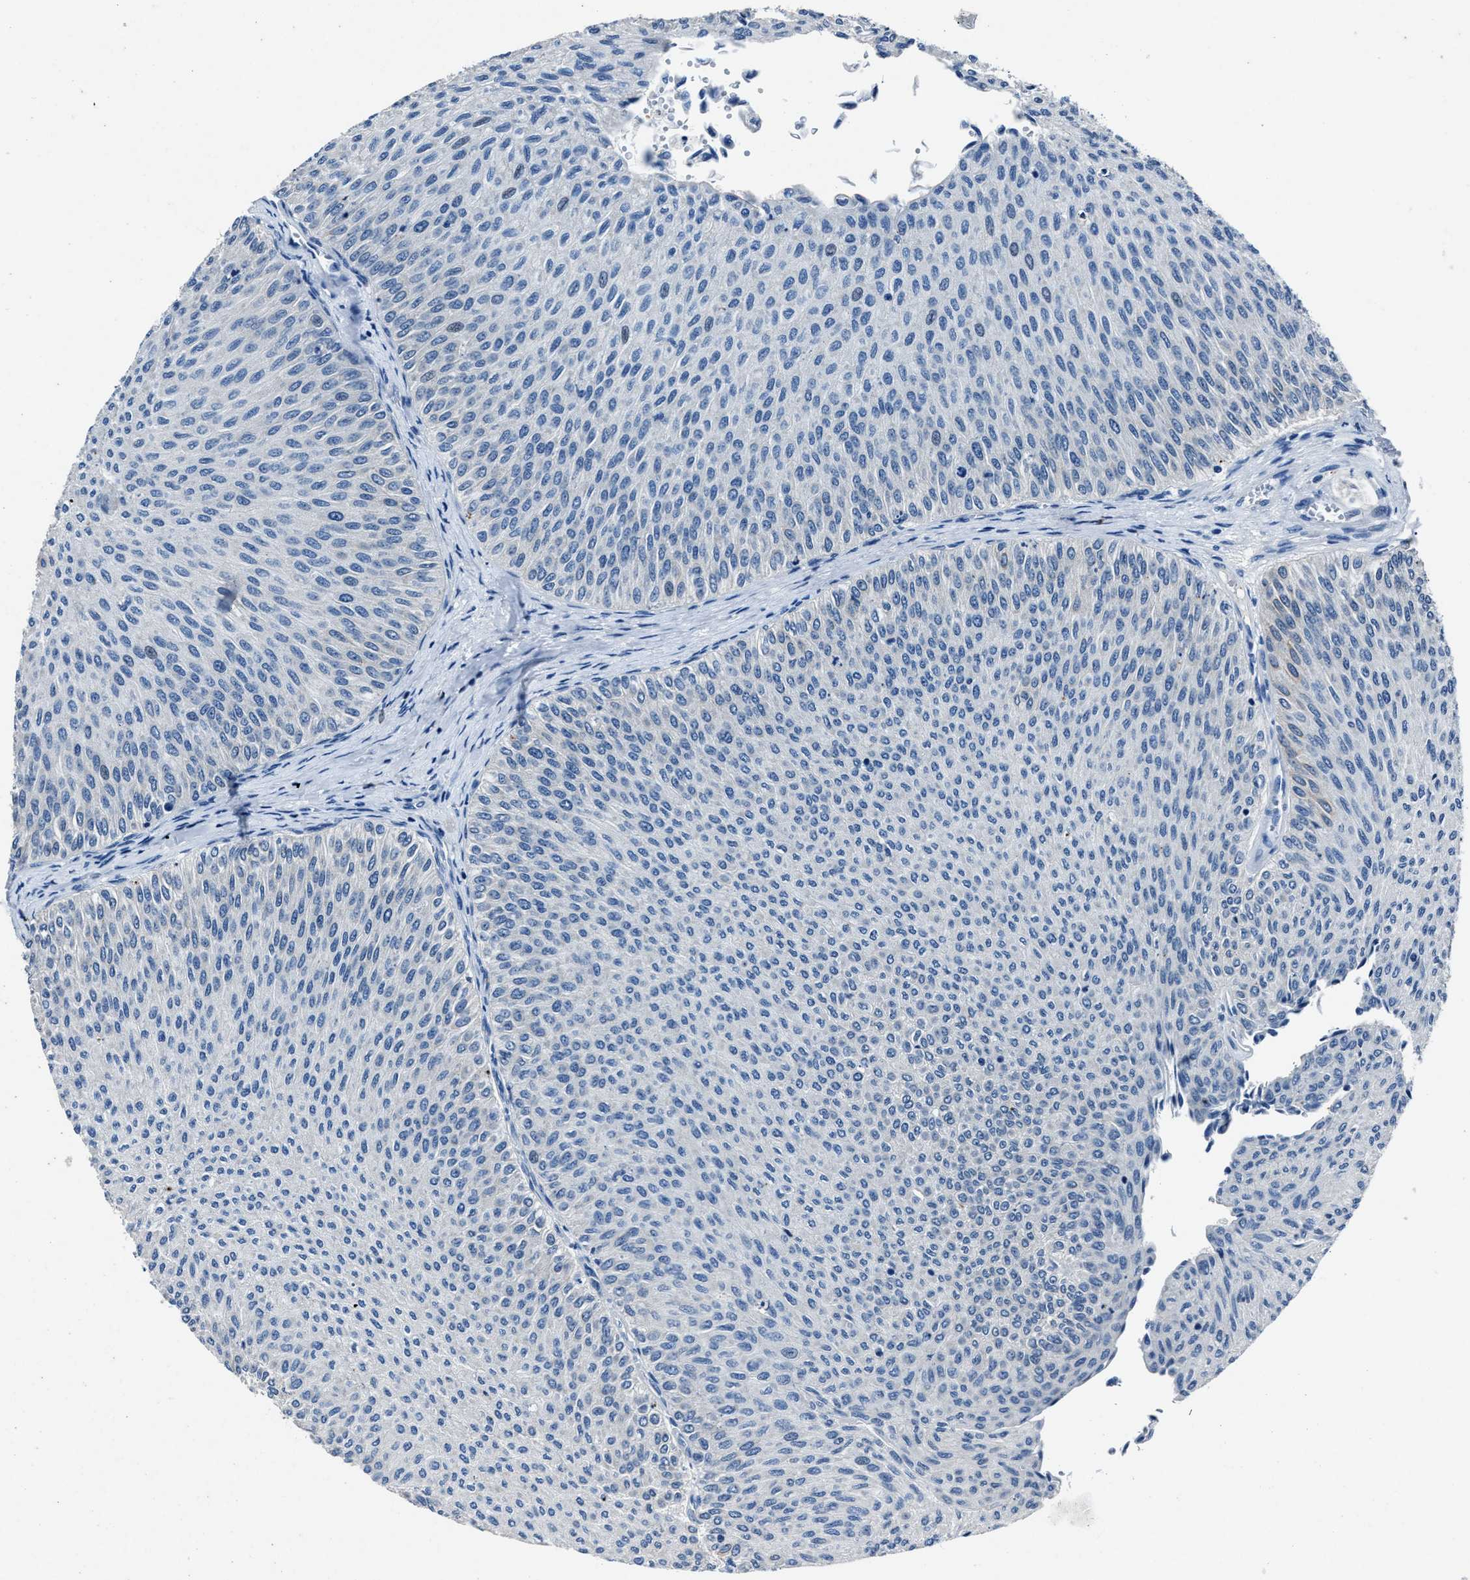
{"staining": {"intensity": "negative", "quantity": "none", "location": "none"}, "tissue": "urothelial cancer", "cell_type": "Tumor cells", "image_type": "cancer", "snomed": [{"axis": "morphology", "description": "Urothelial carcinoma, Low grade"}, {"axis": "topography", "description": "Urinary bladder"}], "caption": "Immunohistochemistry (IHC) micrograph of urothelial cancer stained for a protein (brown), which demonstrates no expression in tumor cells.", "gene": "NACAD", "patient": {"sex": "male", "age": 78}}